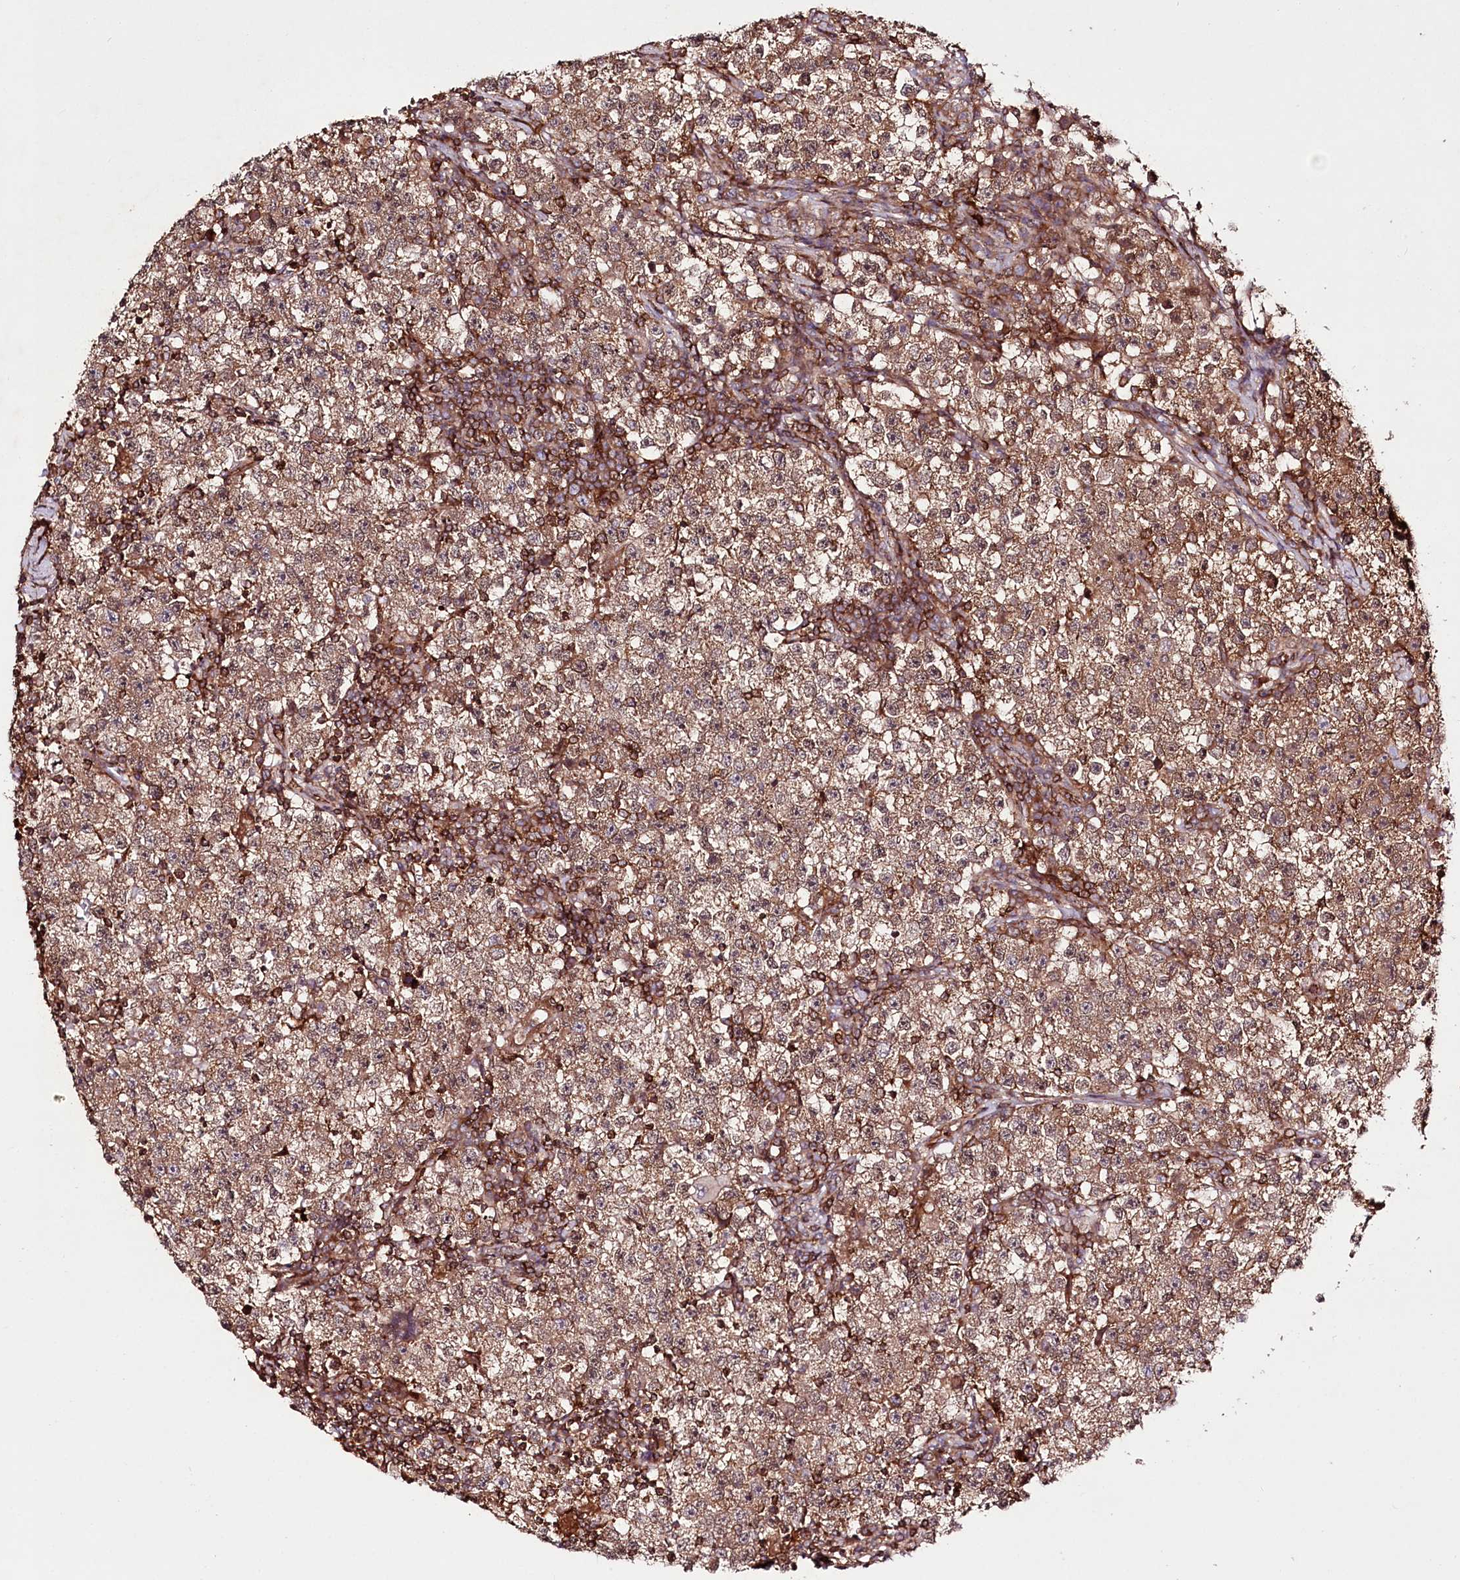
{"staining": {"intensity": "moderate", "quantity": ">75%", "location": "cytoplasmic/membranous"}, "tissue": "testis cancer", "cell_type": "Tumor cells", "image_type": "cancer", "snomed": [{"axis": "morphology", "description": "Seminoma, NOS"}, {"axis": "topography", "description": "Testis"}], "caption": "There is medium levels of moderate cytoplasmic/membranous positivity in tumor cells of seminoma (testis), as demonstrated by immunohistochemical staining (brown color).", "gene": "DHX29", "patient": {"sex": "male", "age": 22}}